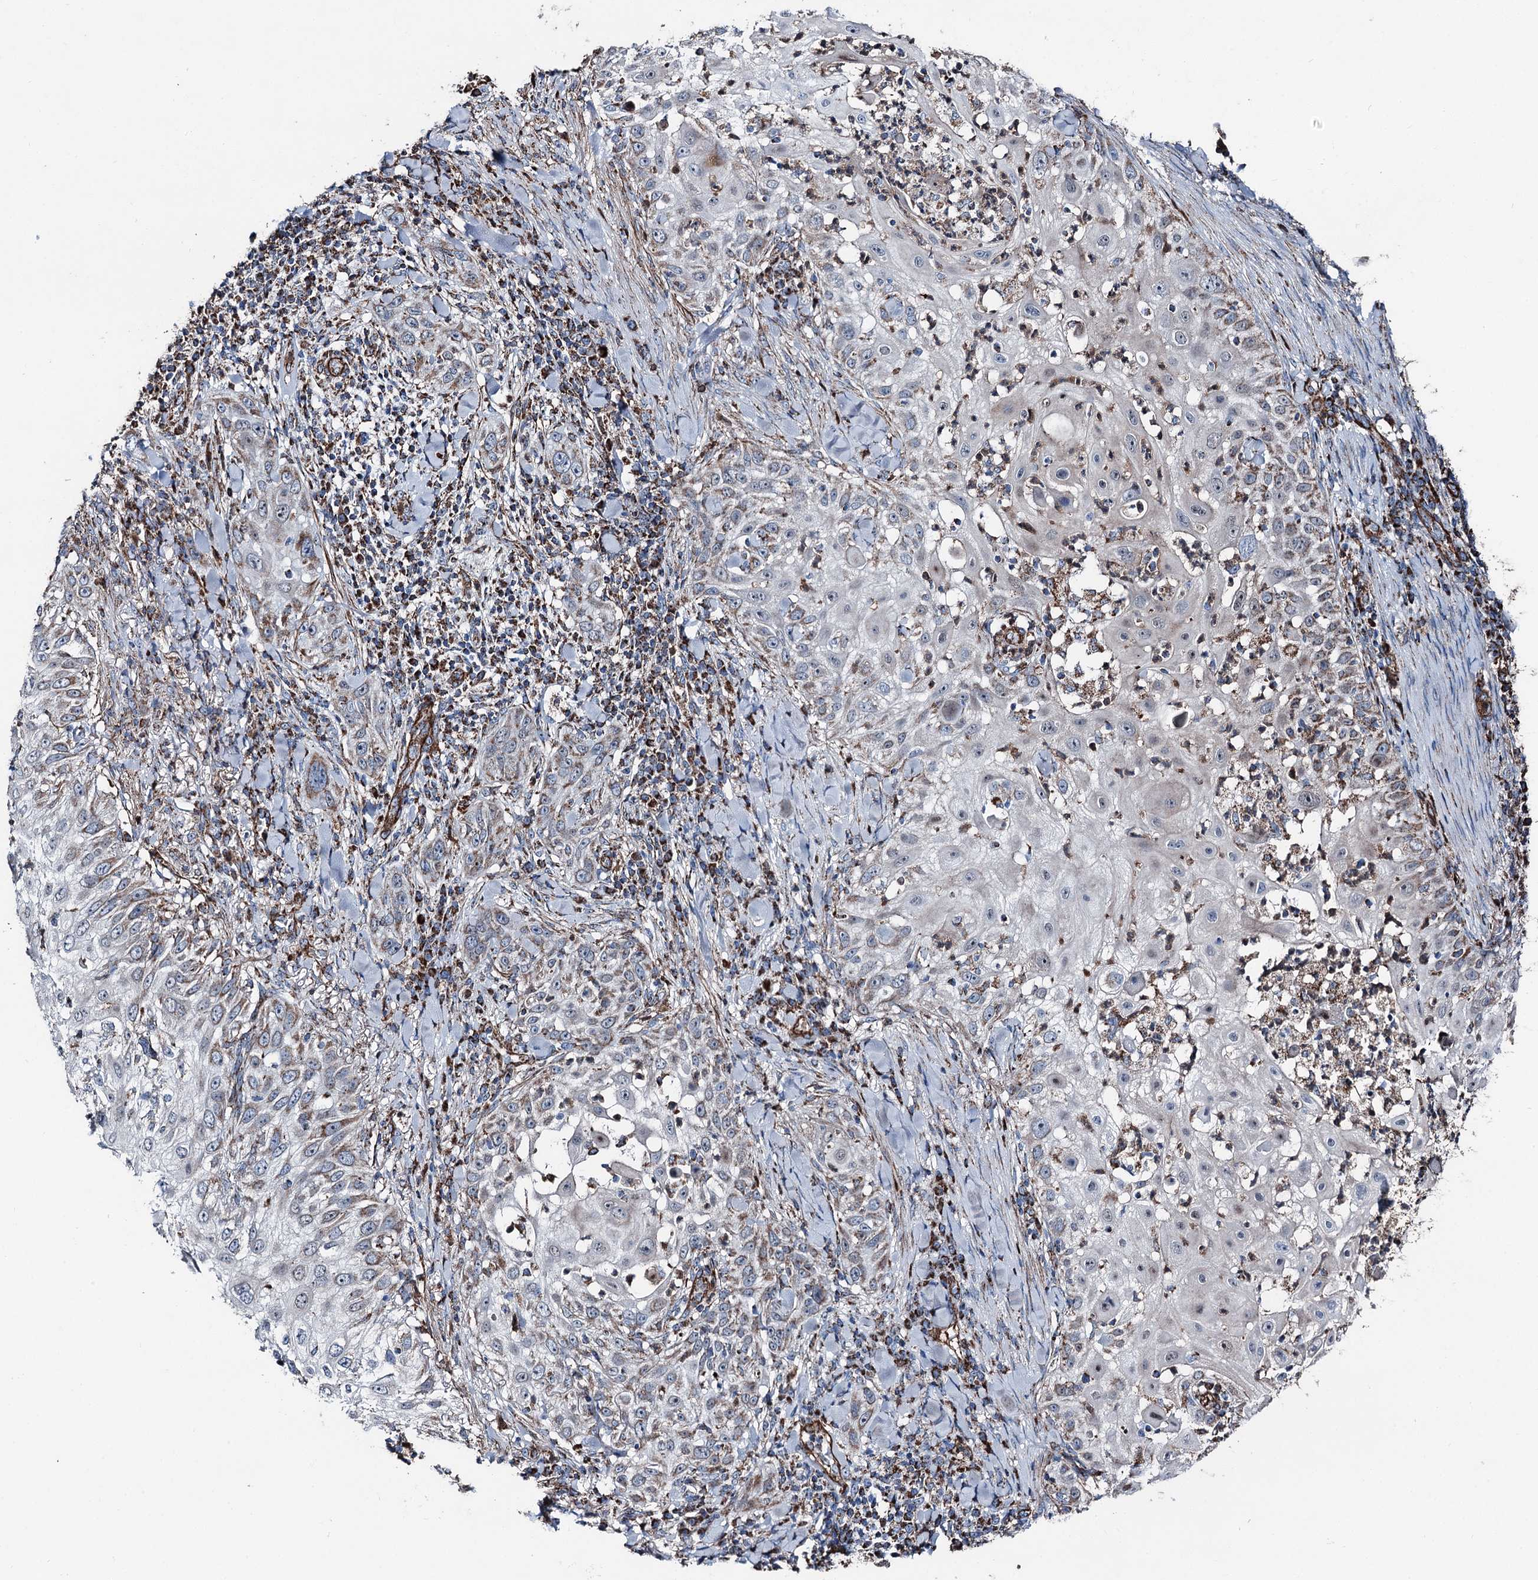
{"staining": {"intensity": "weak", "quantity": "25%-75%", "location": "cytoplasmic/membranous"}, "tissue": "skin cancer", "cell_type": "Tumor cells", "image_type": "cancer", "snomed": [{"axis": "morphology", "description": "Squamous cell carcinoma, NOS"}, {"axis": "topography", "description": "Skin"}], "caption": "An immunohistochemistry (IHC) photomicrograph of neoplastic tissue is shown. Protein staining in brown highlights weak cytoplasmic/membranous positivity in skin squamous cell carcinoma within tumor cells. (Stains: DAB (3,3'-diaminobenzidine) in brown, nuclei in blue, Microscopy: brightfield microscopy at high magnification).", "gene": "DDIAS", "patient": {"sex": "female", "age": 44}}